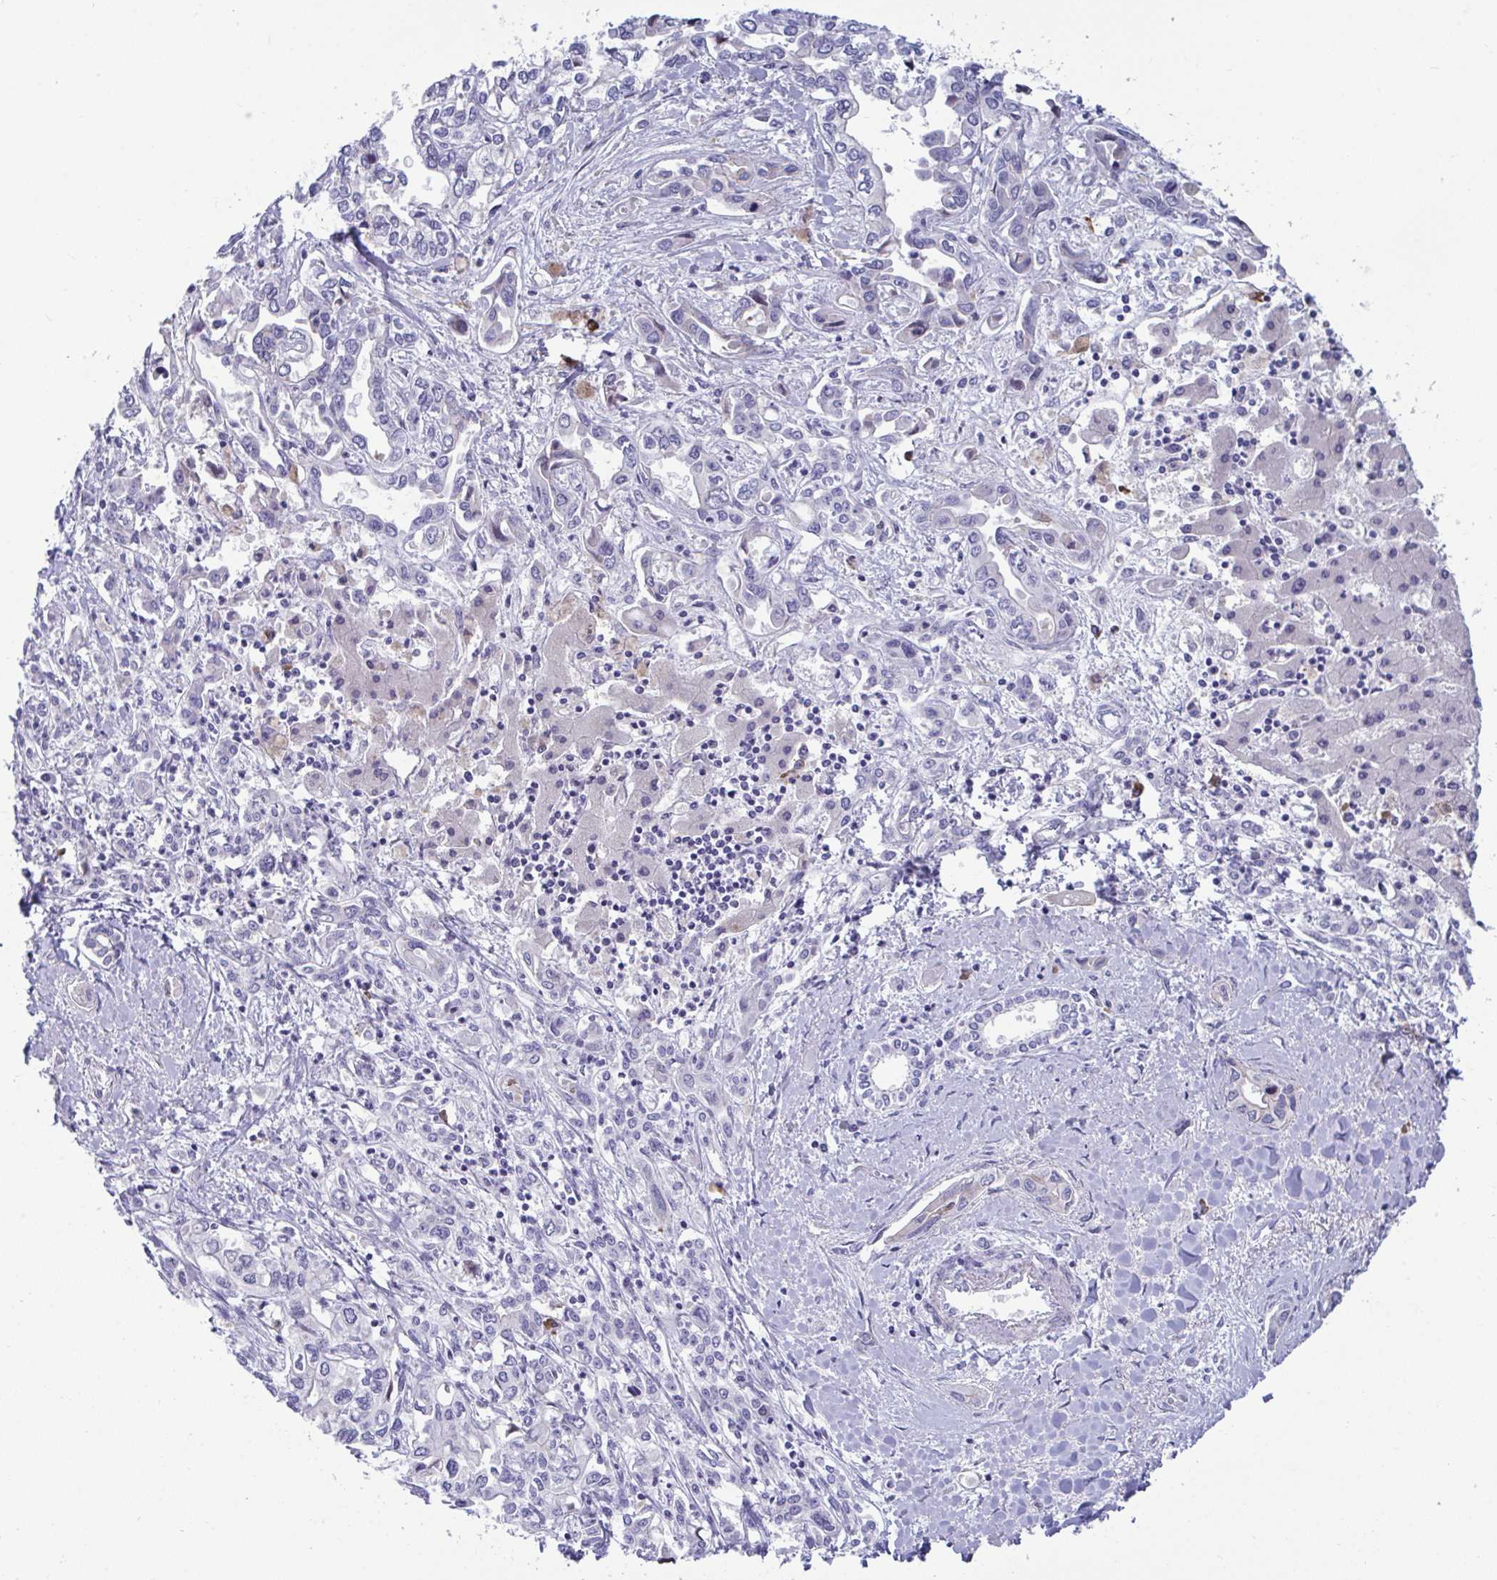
{"staining": {"intensity": "negative", "quantity": "none", "location": "none"}, "tissue": "liver cancer", "cell_type": "Tumor cells", "image_type": "cancer", "snomed": [{"axis": "morphology", "description": "Cholangiocarcinoma"}, {"axis": "topography", "description": "Liver"}], "caption": "This photomicrograph is of liver cholangiocarcinoma stained with IHC to label a protein in brown with the nuclei are counter-stained blue. There is no positivity in tumor cells. (Stains: DAB IHC with hematoxylin counter stain, Microscopy: brightfield microscopy at high magnification).", "gene": "MS4A14", "patient": {"sex": "female", "age": 64}}